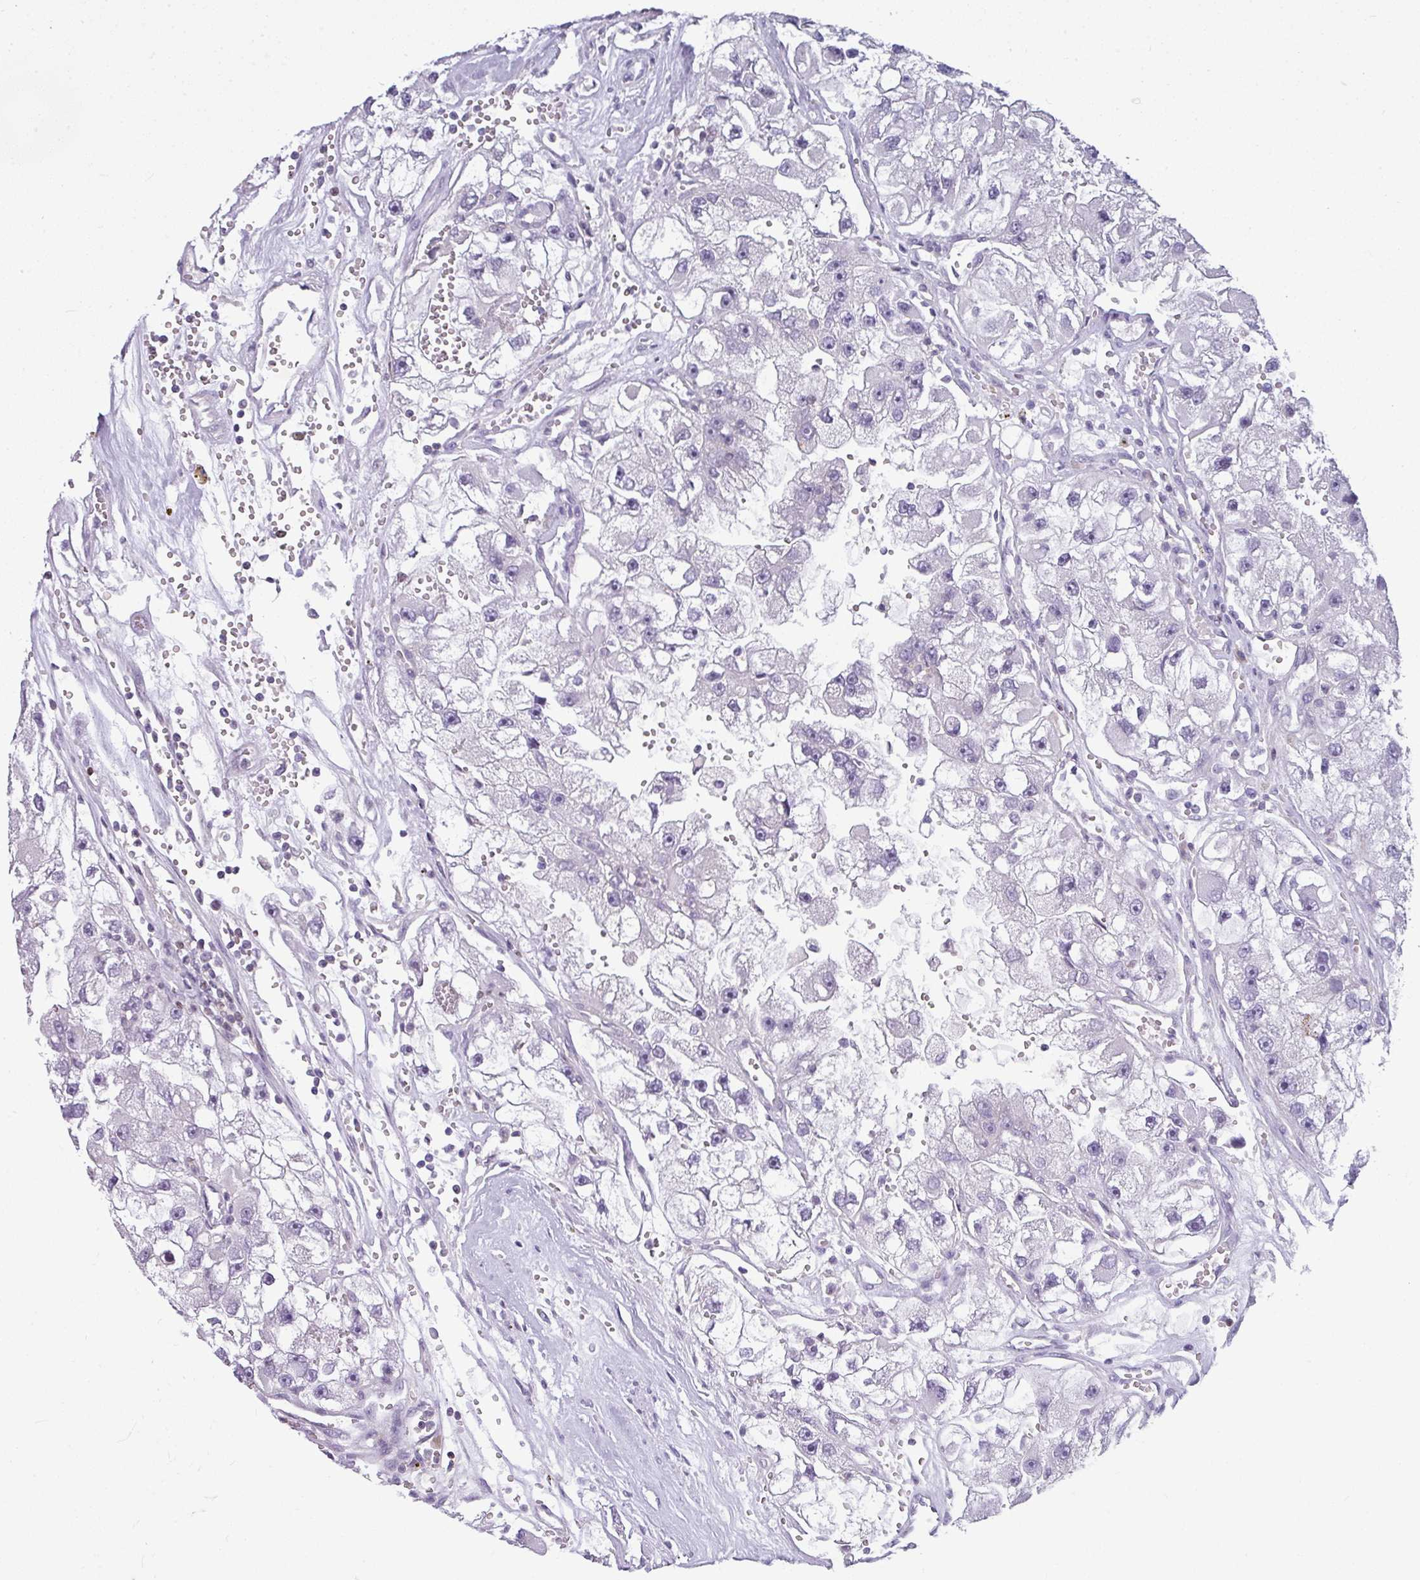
{"staining": {"intensity": "negative", "quantity": "none", "location": "none"}, "tissue": "renal cancer", "cell_type": "Tumor cells", "image_type": "cancer", "snomed": [{"axis": "morphology", "description": "Adenocarcinoma, NOS"}, {"axis": "topography", "description": "Kidney"}], "caption": "High power microscopy image of an immunohistochemistry (IHC) image of renal adenocarcinoma, revealing no significant expression in tumor cells.", "gene": "STAT5A", "patient": {"sex": "male", "age": 63}}